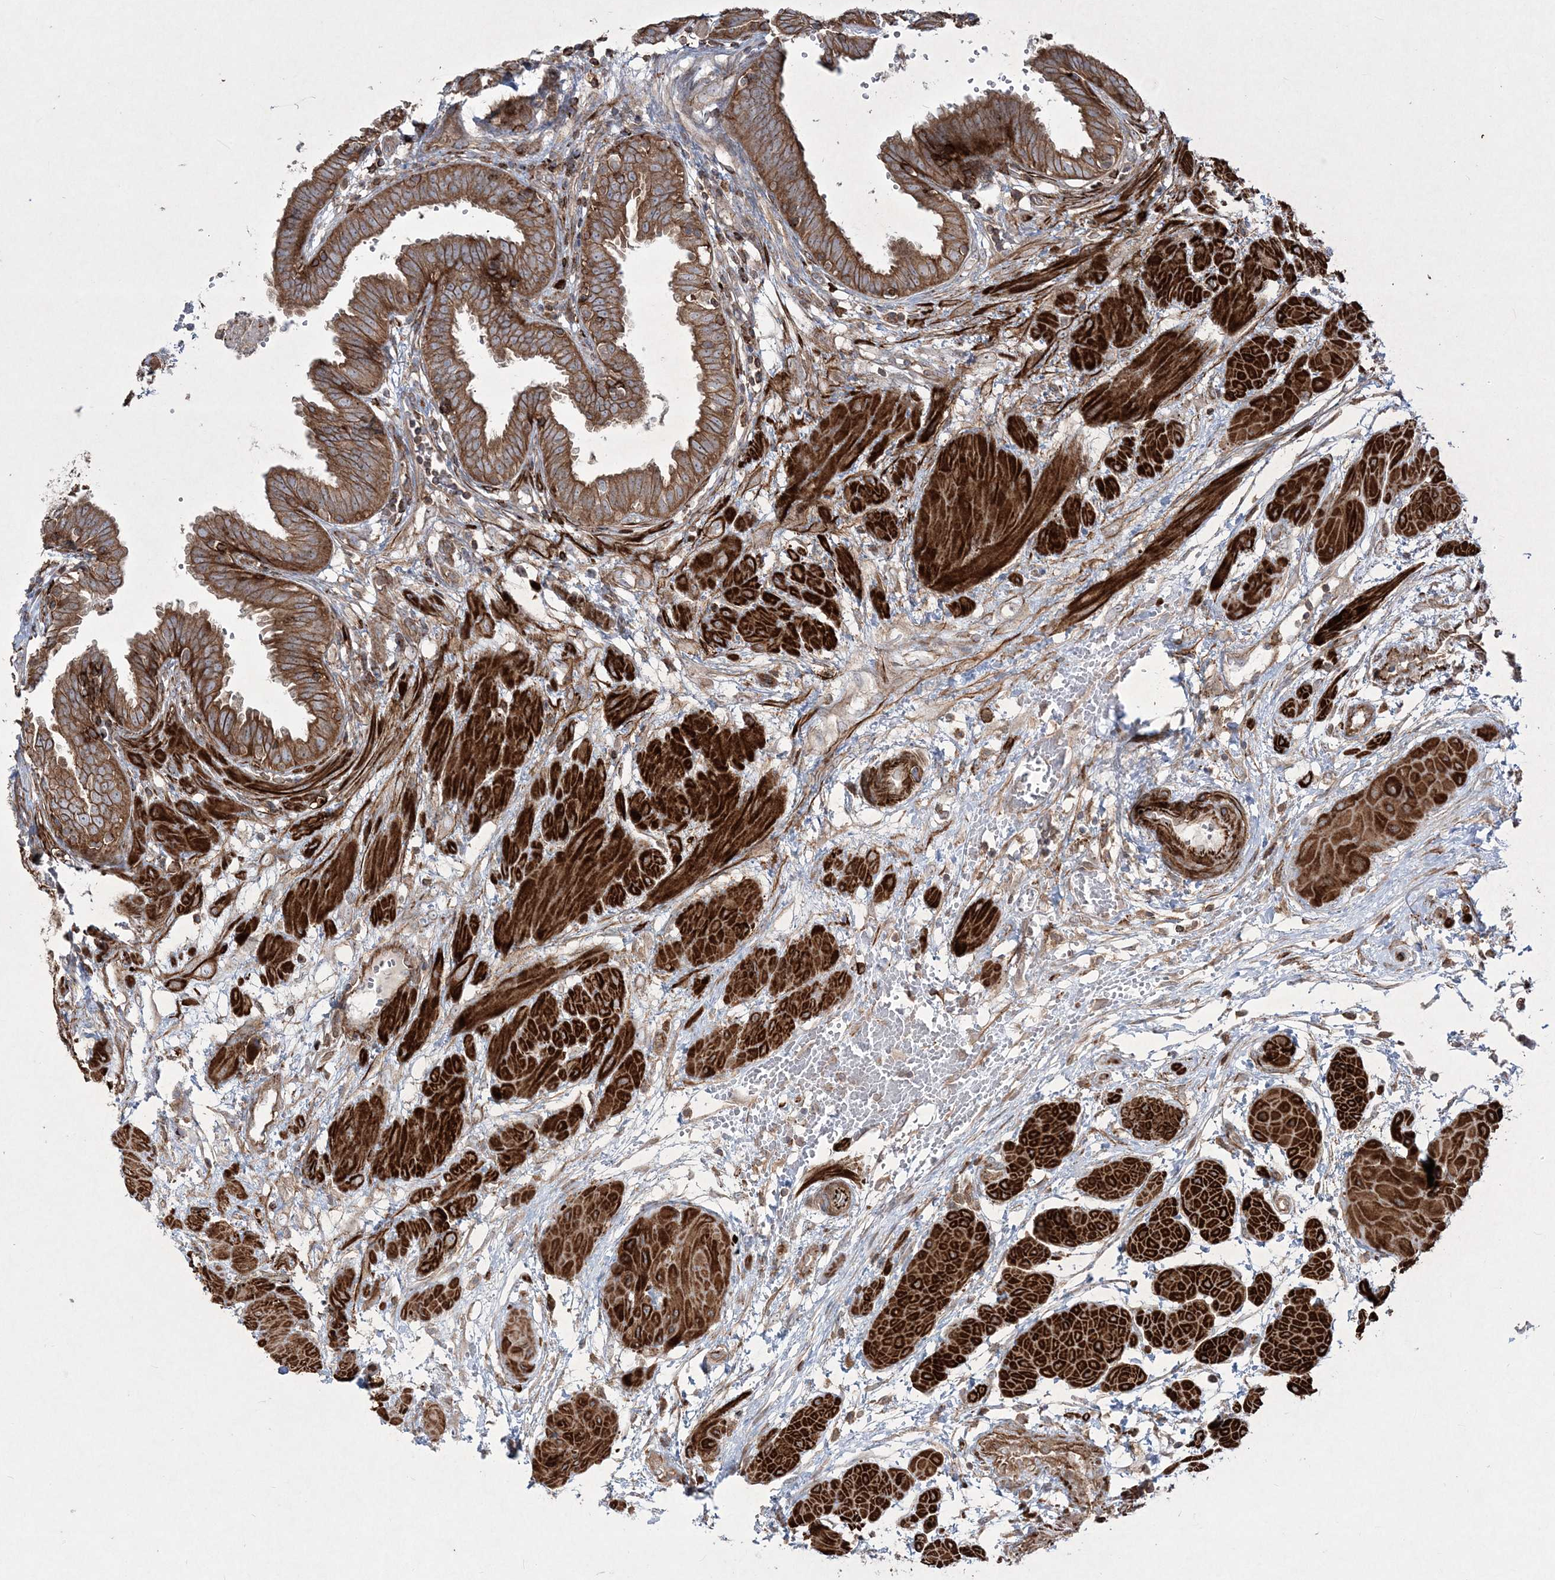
{"staining": {"intensity": "moderate", "quantity": ">75%", "location": "cytoplasmic/membranous"}, "tissue": "fallopian tube", "cell_type": "Glandular cells", "image_type": "normal", "snomed": [{"axis": "morphology", "description": "Normal tissue, NOS"}, {"axis": "topography", "description": "Fallopian tube"}, {"axis": "topography", "description": "Placenta"}], "caption": "An image of fallopian tube stained for a protein reveals moderate cytoplasmic/membranous brown staining in glandular cells.", "gene": "RICTOR", "patient": {"sex": "female", "age": 32}}